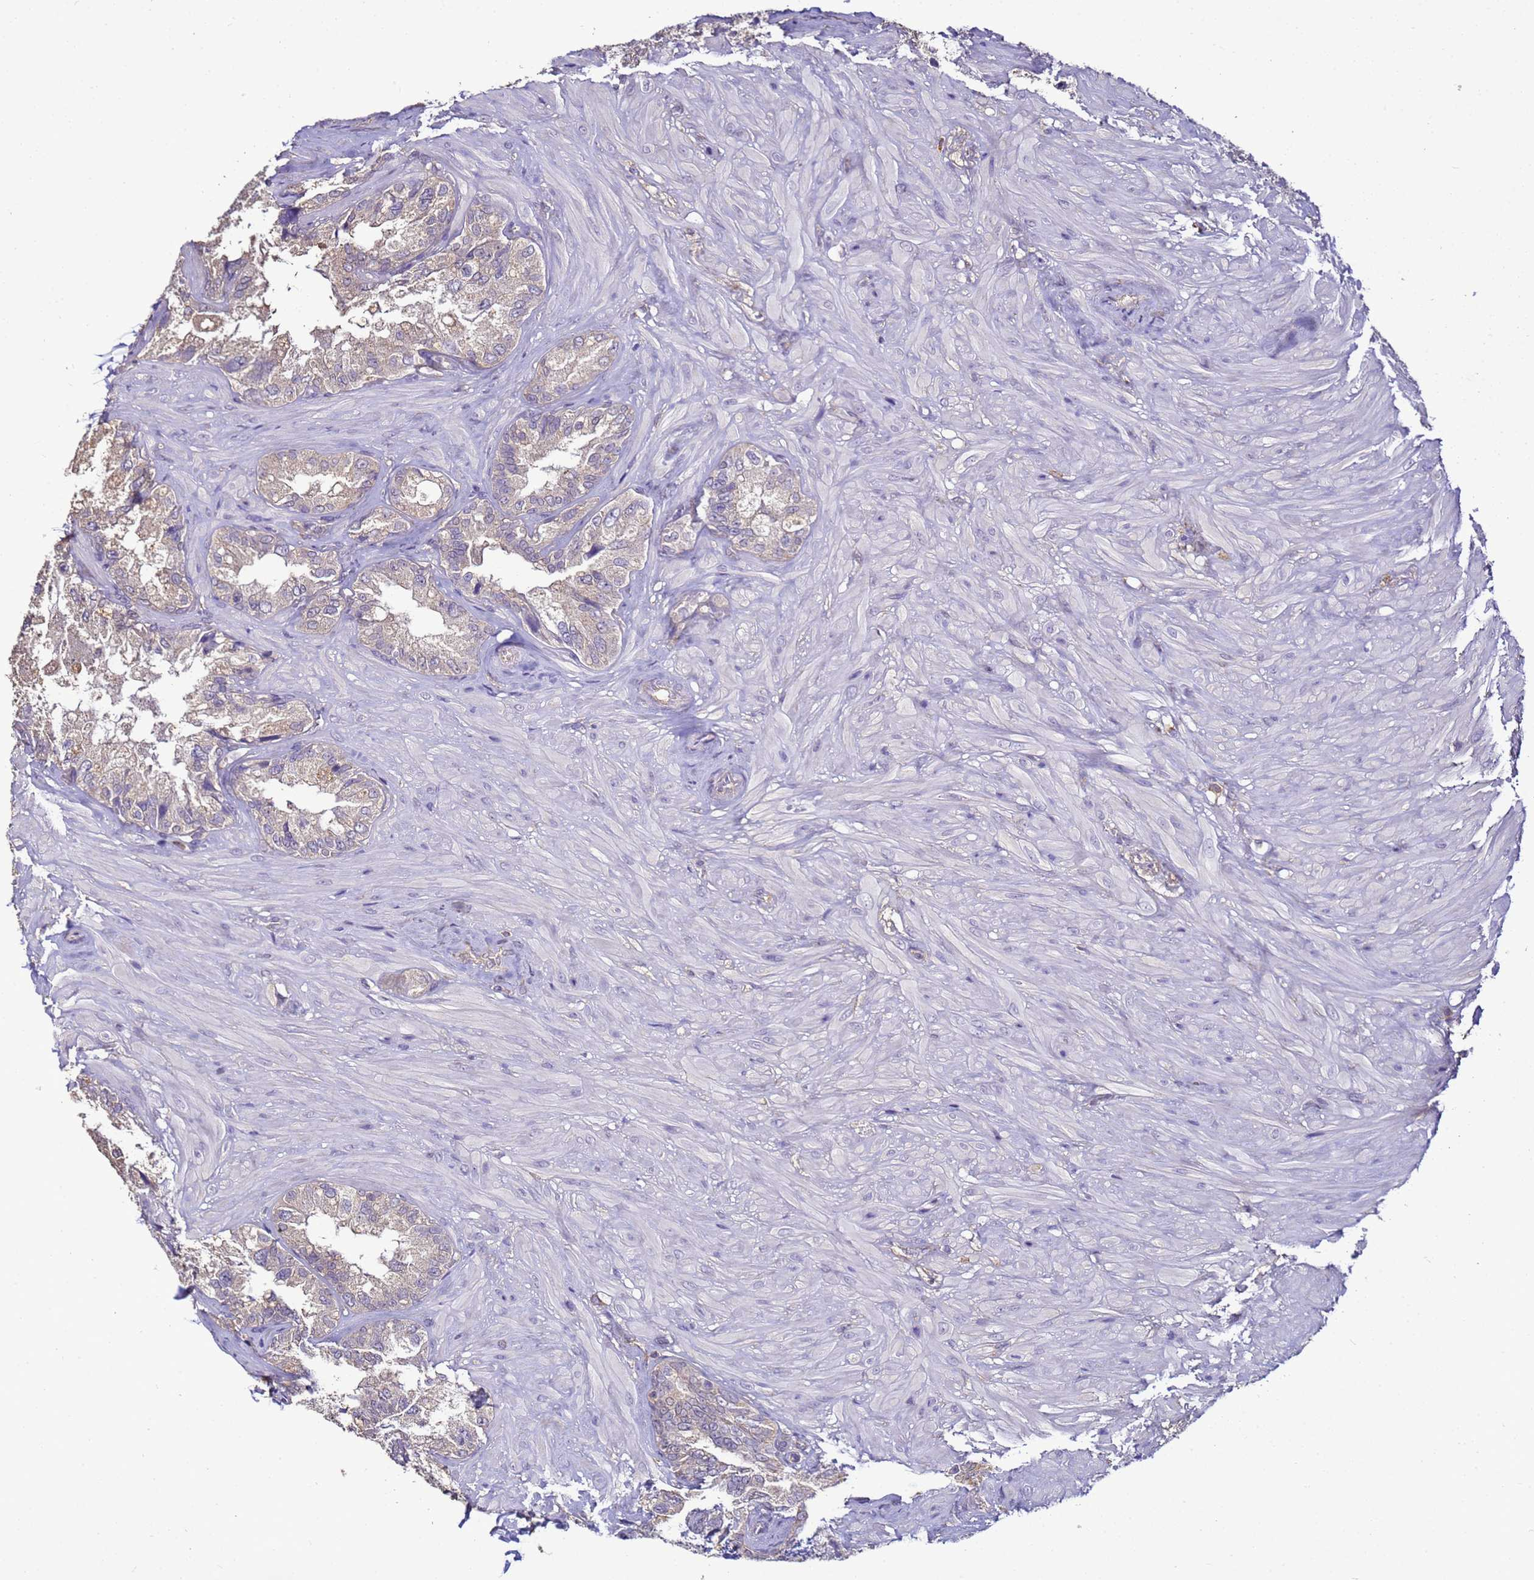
{"staining": {"intensity": "negative", "quantity": "none", "location": "none"}, "tissue": "seminal vesicle", "cell_type": "Glandular cells", "image_type": "normal", "snomed": [{"axis": "morphology", "description": "Normal tissue, NOS"}, {"axis": "topography", "description": "Seminal veicle"}, {"axis": "topography", "description": "Peripheral nerve tissue"}], "caption": "Protein analysis of benign seminal vesicle exhibits no significant expression in glandular cells. The staining is performed using DAB brown chromogen with nuclei counter-stained in using hematoxylin.", "gene": "ENOPH1", "patient": {"sex": "male", "age": 67}}